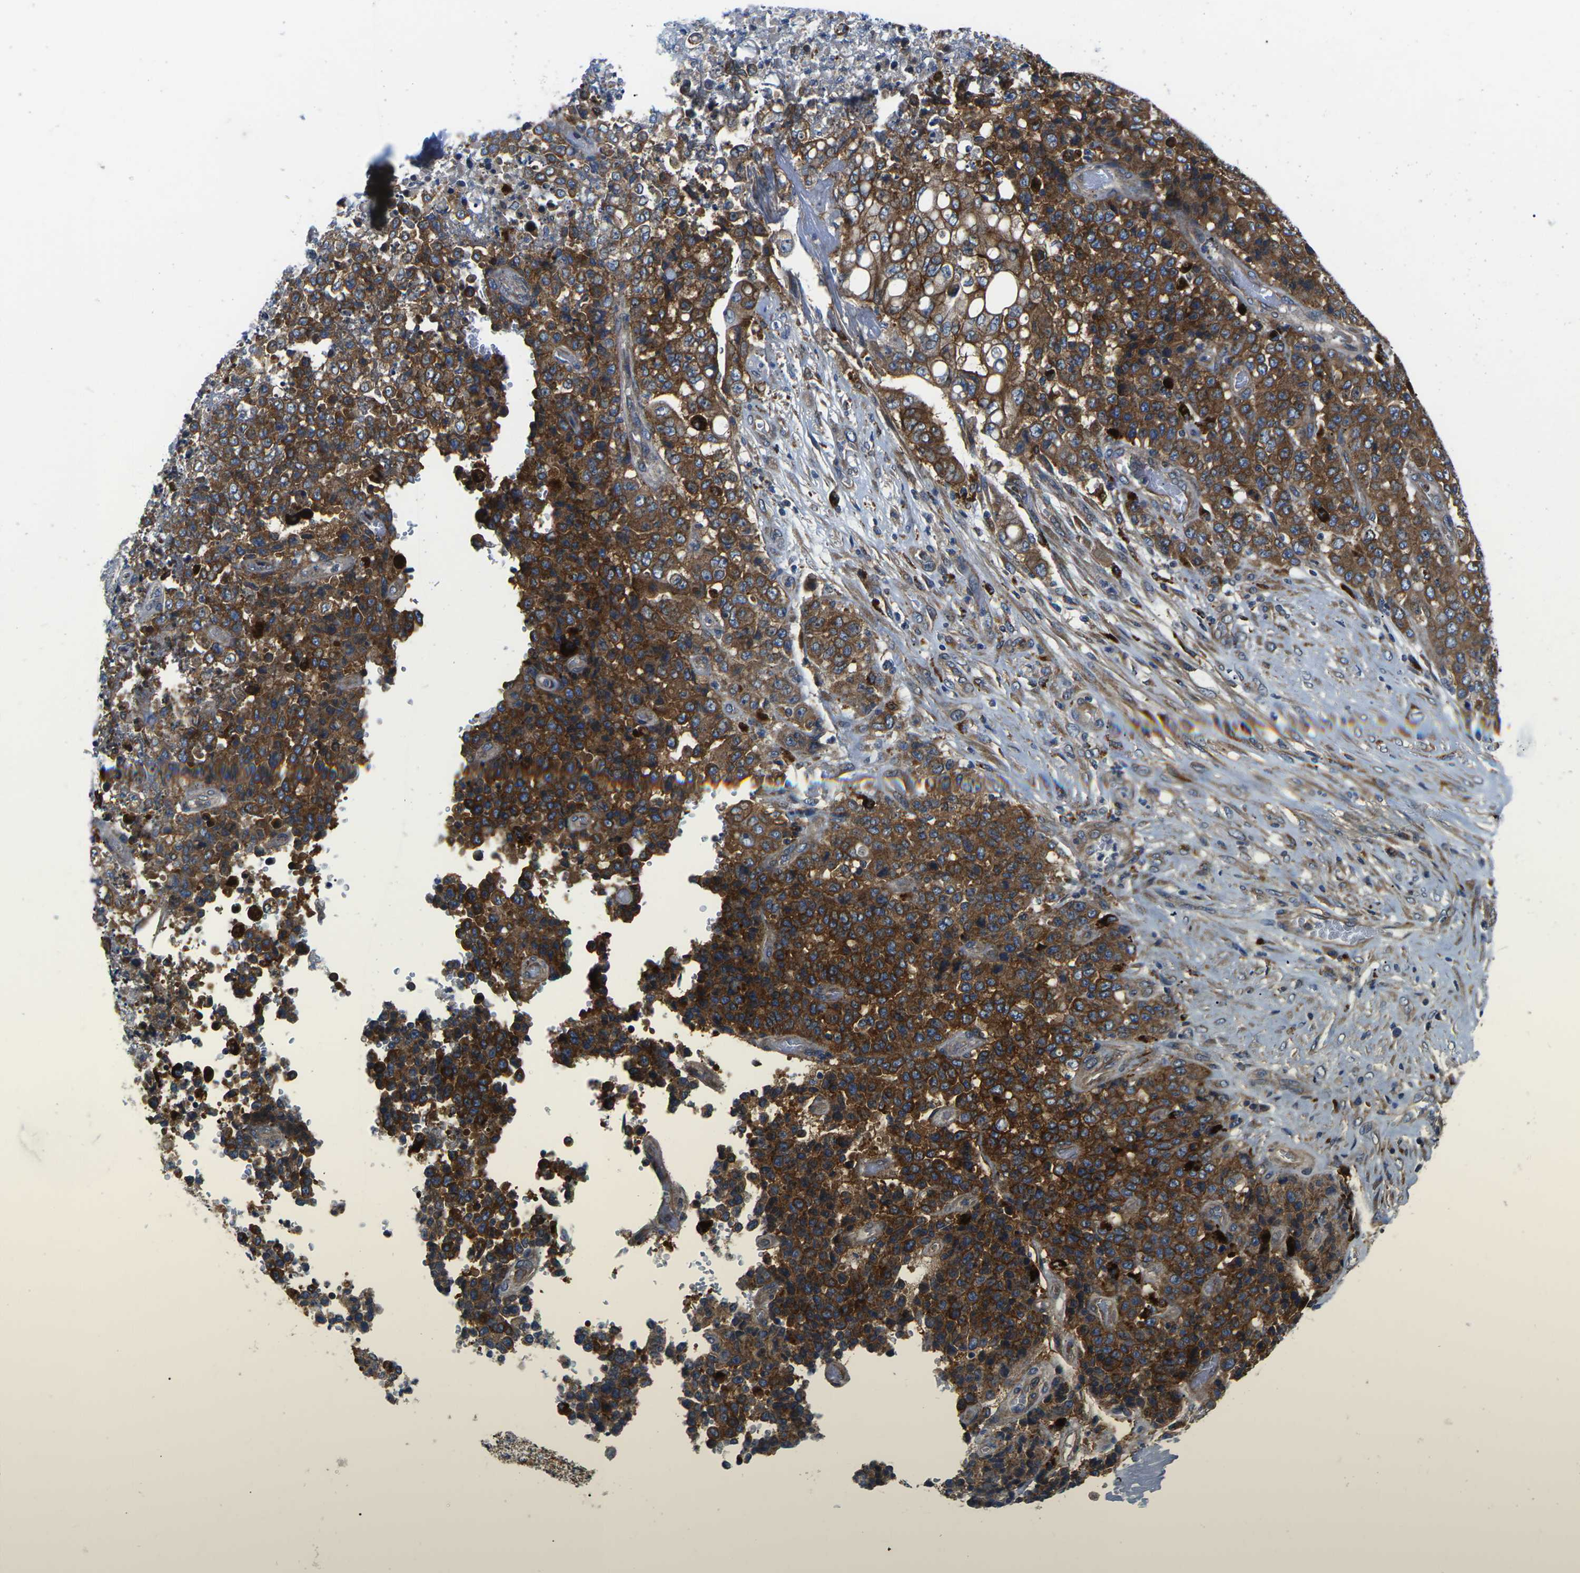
{"staining": {"intensity": "strong", "quantity": ">75%", "location": "cytoplasmic/membranous"}, "tissue": "stomach cancer", "cell_type": "Tumor cells", "image_type": "cancer", "snomed": [{"axis": "morphology", "description": "Adenocarcinoma, NOS"}, {"axis": "topography", "description": "Stomach"}], "caption": "A micrograph showing strong cytoplasmic/membranous positivity in approximately >75% of tumor cells in adenocarcinoma (stomach), as visualized by brown immunohistochemical staining.", "gene": "DLG1", "patient": {"sex": "female", "age": 73}}